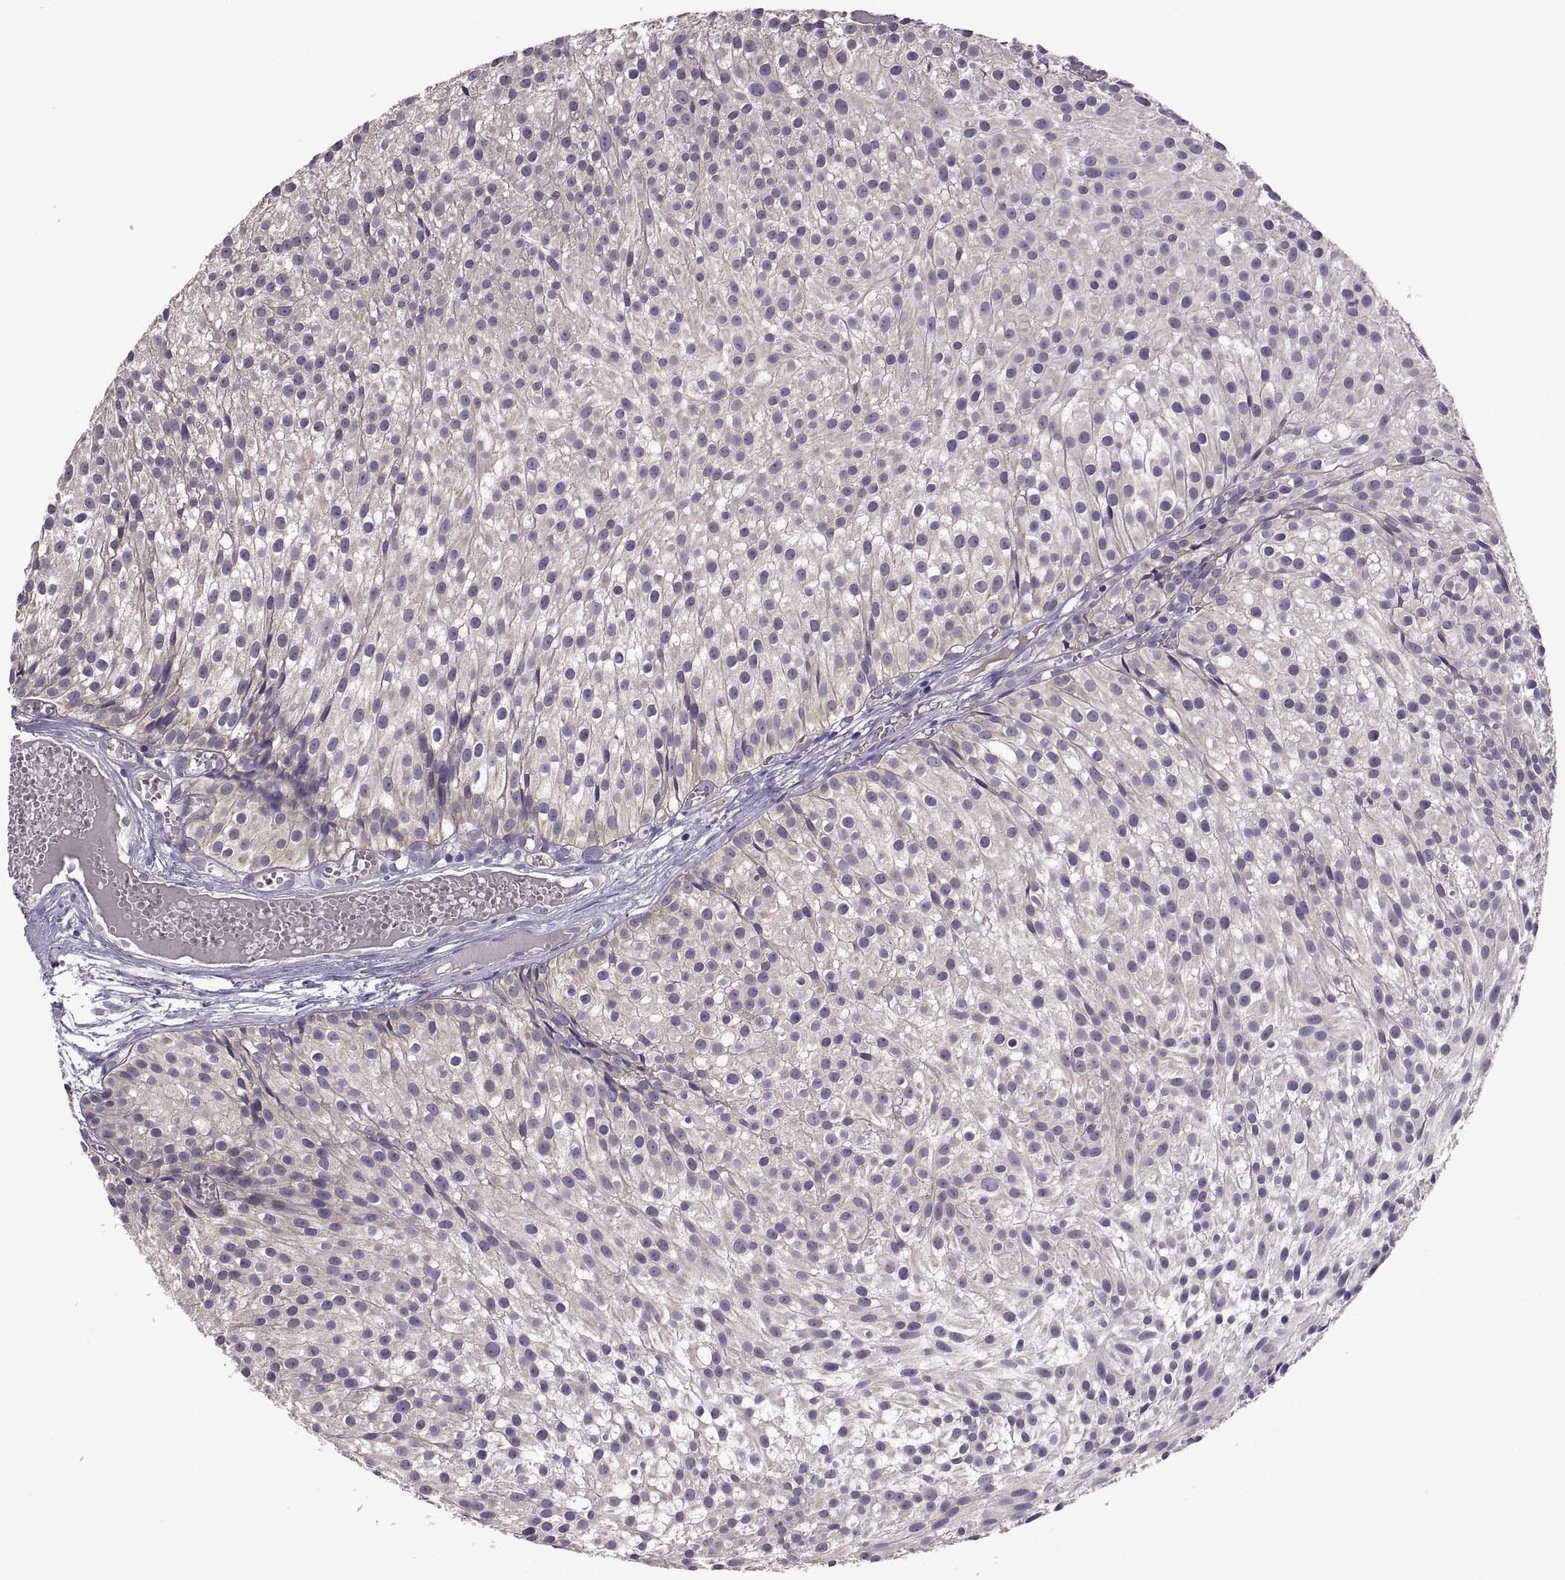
{"staining": {"intensity": "negative", "quantity": "none", "location": "none"}, "tissue": "urothelial cancer", "cell_type": "Tumor cells", "image_type": "cancer", "snomed": [{"axis": "morphology", "description": "Urothelial carcinoma, Low grade"}, {"axis": "topography", "description": "Urinary bladder"}], "caption": "Micrograph shows no significant protein expression in tumor cells of low-grade urothelial carcinoma.", "gene": "NMNAT2", "patient": {"sex": "male", "age": 63}}